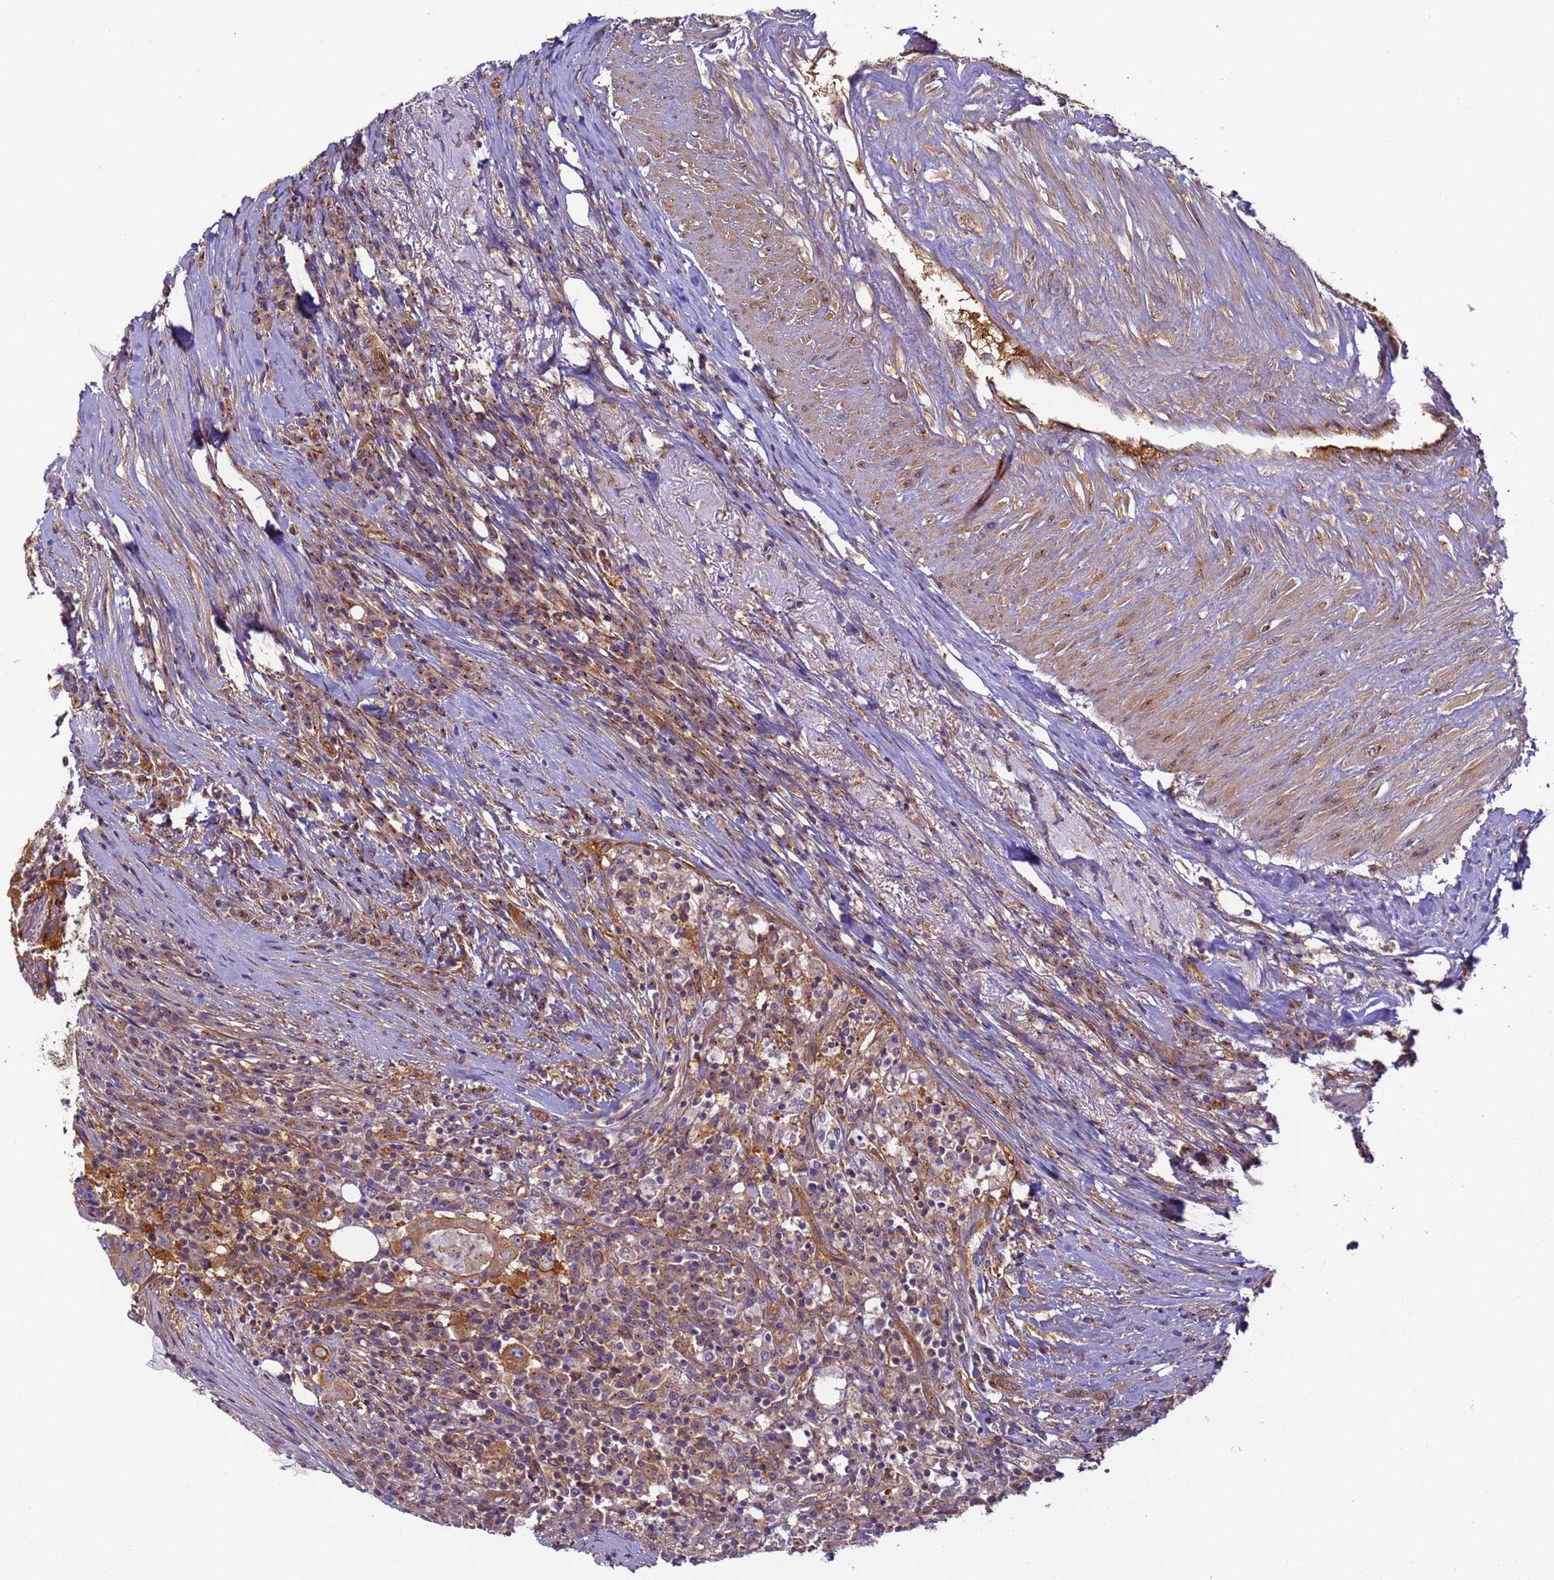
{"staining": {"intensity": "moderate", "quantity": ">75%", "location": "cytoplasmic/membranous"}, "tissue": "colorectal cancer", "cell_type": "Tumor cells", "image_type": "cancer", "snomed": [{"axis": "morphology", "description": "Adenocarcinoma, NOS"}, {"axis": "topography", "description": "Colon"}], "caption": "Immunohistochemistry histopathology image of neoplastic tissue: human colorectal cancer (adenocarcinoma) stained using immunohistochemistry (IHC) shows medium levels of moderate protein expression localized specifically in the cytoplasmic/membranous of tumor cells, appearing as a cytoplasmic/membranous brown color.", "gene": "DYNC1I2", "patient": {"sex": "male", "age": 83}}